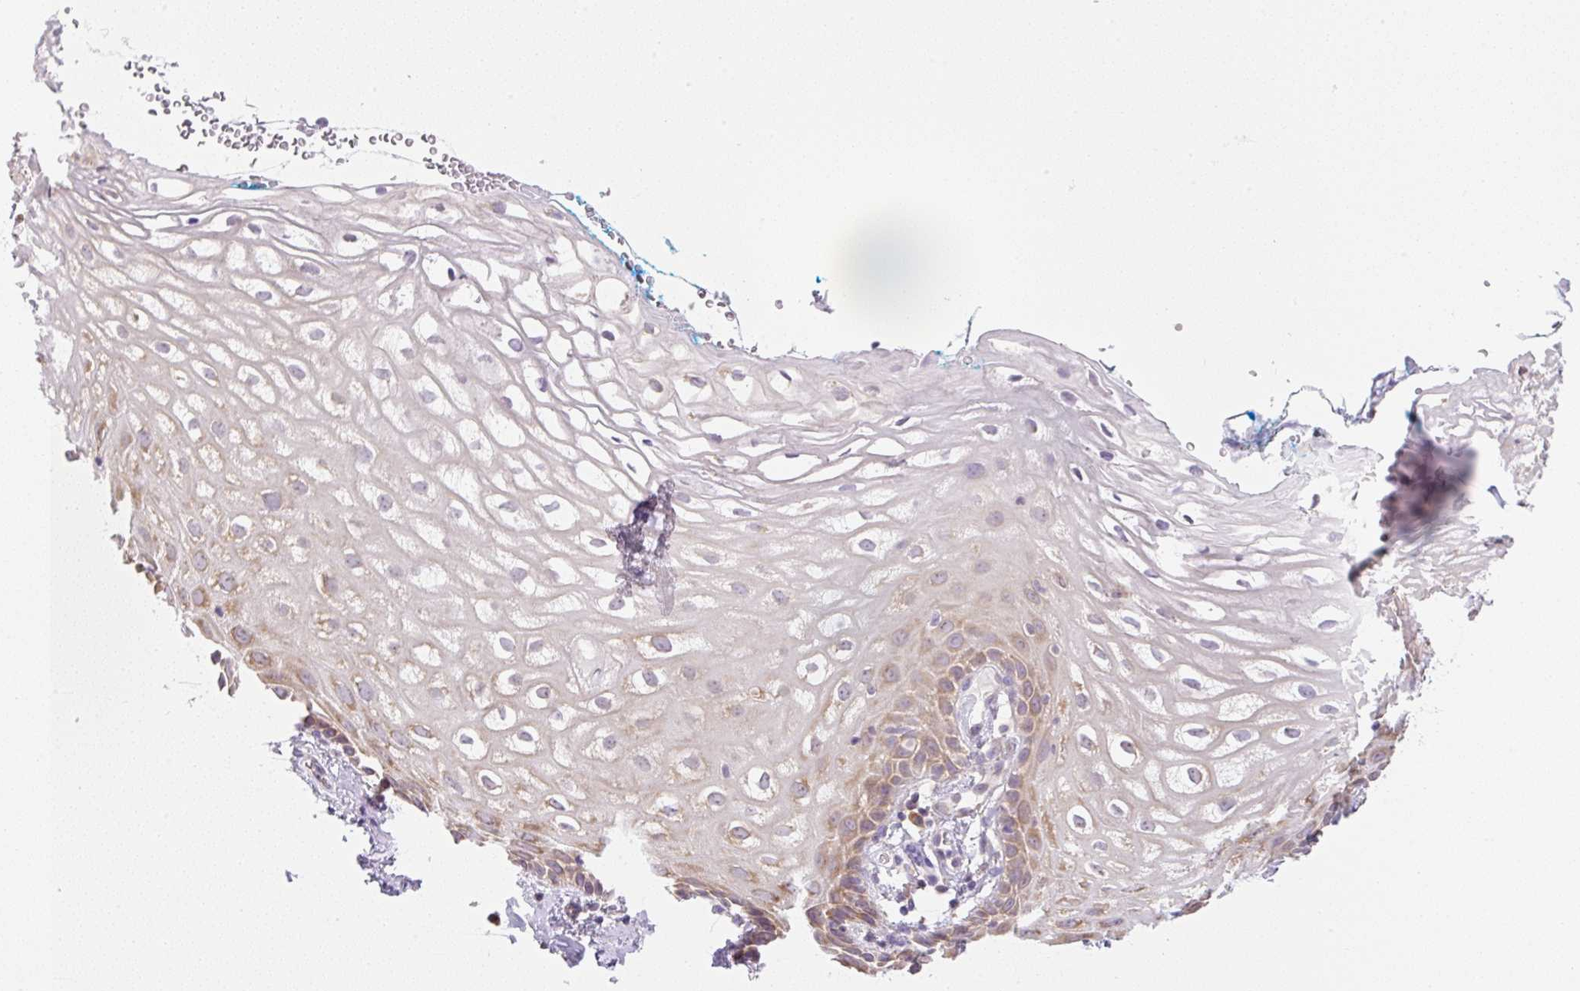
{"staining": {"intensity": "moderate", "quantity": "25%-75%", "location": "cytoplasmic/membranous"}, "tissue": "vagina", "cell_type": "Squamous epithelial cells", "image_type": "normal", "snomed": [{"axis": "morphology", "description": "Normal tissue, NOS"}, {"axis": "morphology", "description": "Adenocarcinoma, NOS"}, {"axis": "topography", "description": "Rectum"}, {"axis": "topography", "description": "Vagina"}, {"axis": "topography", "description": "Peripheral nerve tissue"}], "caption": "Immunohistochemistry photomicrograph of unremarkable vagina stained for a protein (brown), which exhibits medium levels of moderate cytoplasmic/membranous expression in about 25%-75% of squamous epithelial cells.", "gene": "RPL18A", "patient": {"sex": "female", "age": 71}}